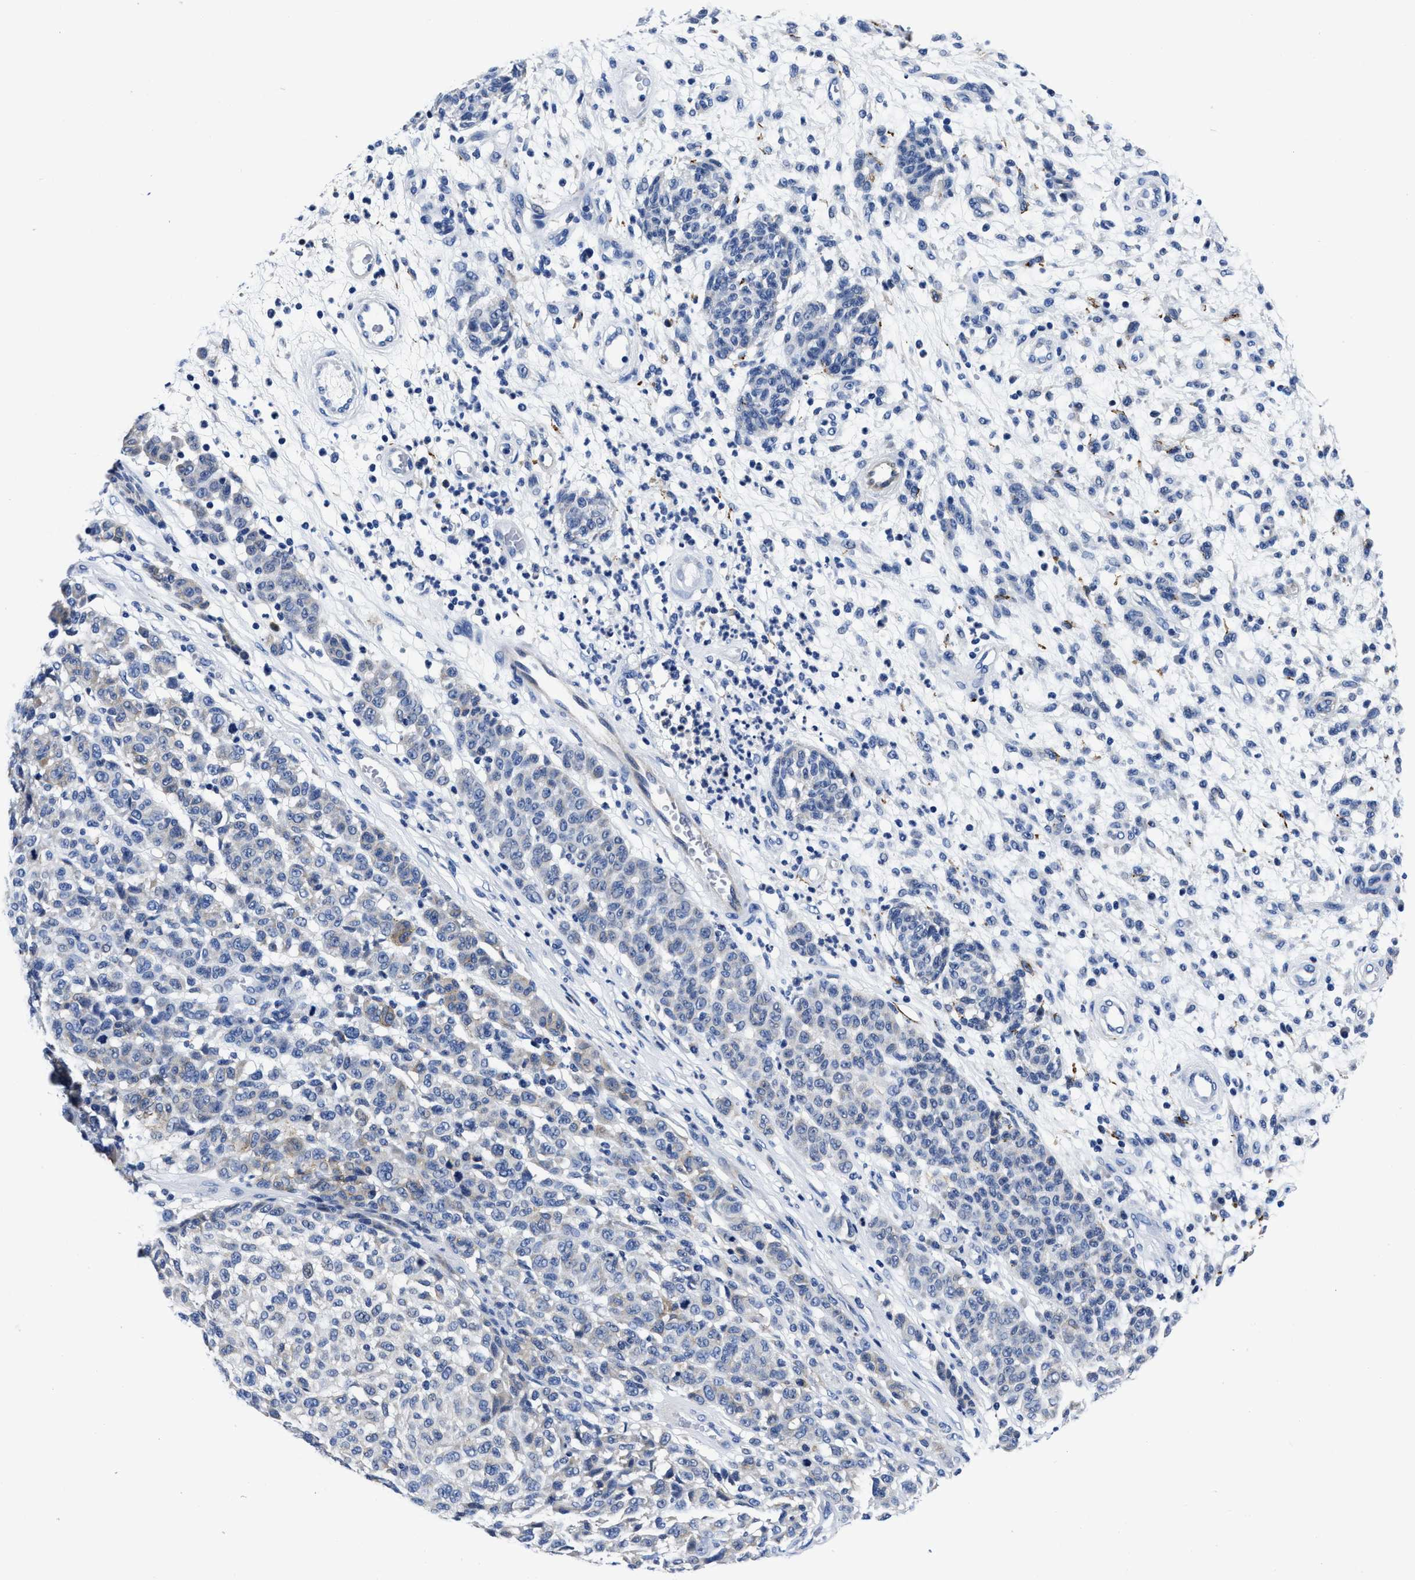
{"staining": {"intensity": "weak", "quantity": "<25%", "location": "cytoplasmic/membranous"}, "tissue": "melanoma", "cell_type": "Tumor cells", "image_type": "cancer", "snomed": [{"axis": "morphology", "description": "Malignant melanoma, NOS"}, {"axis": "topography", "description": "Skin"}], "caption": "High power microscopy image of an IHC histopathology image of melanoma, revealing no significant staining in tumor cells.", "gene": "SLC35F1", "patient": {"sex": "male", "age": 59}}